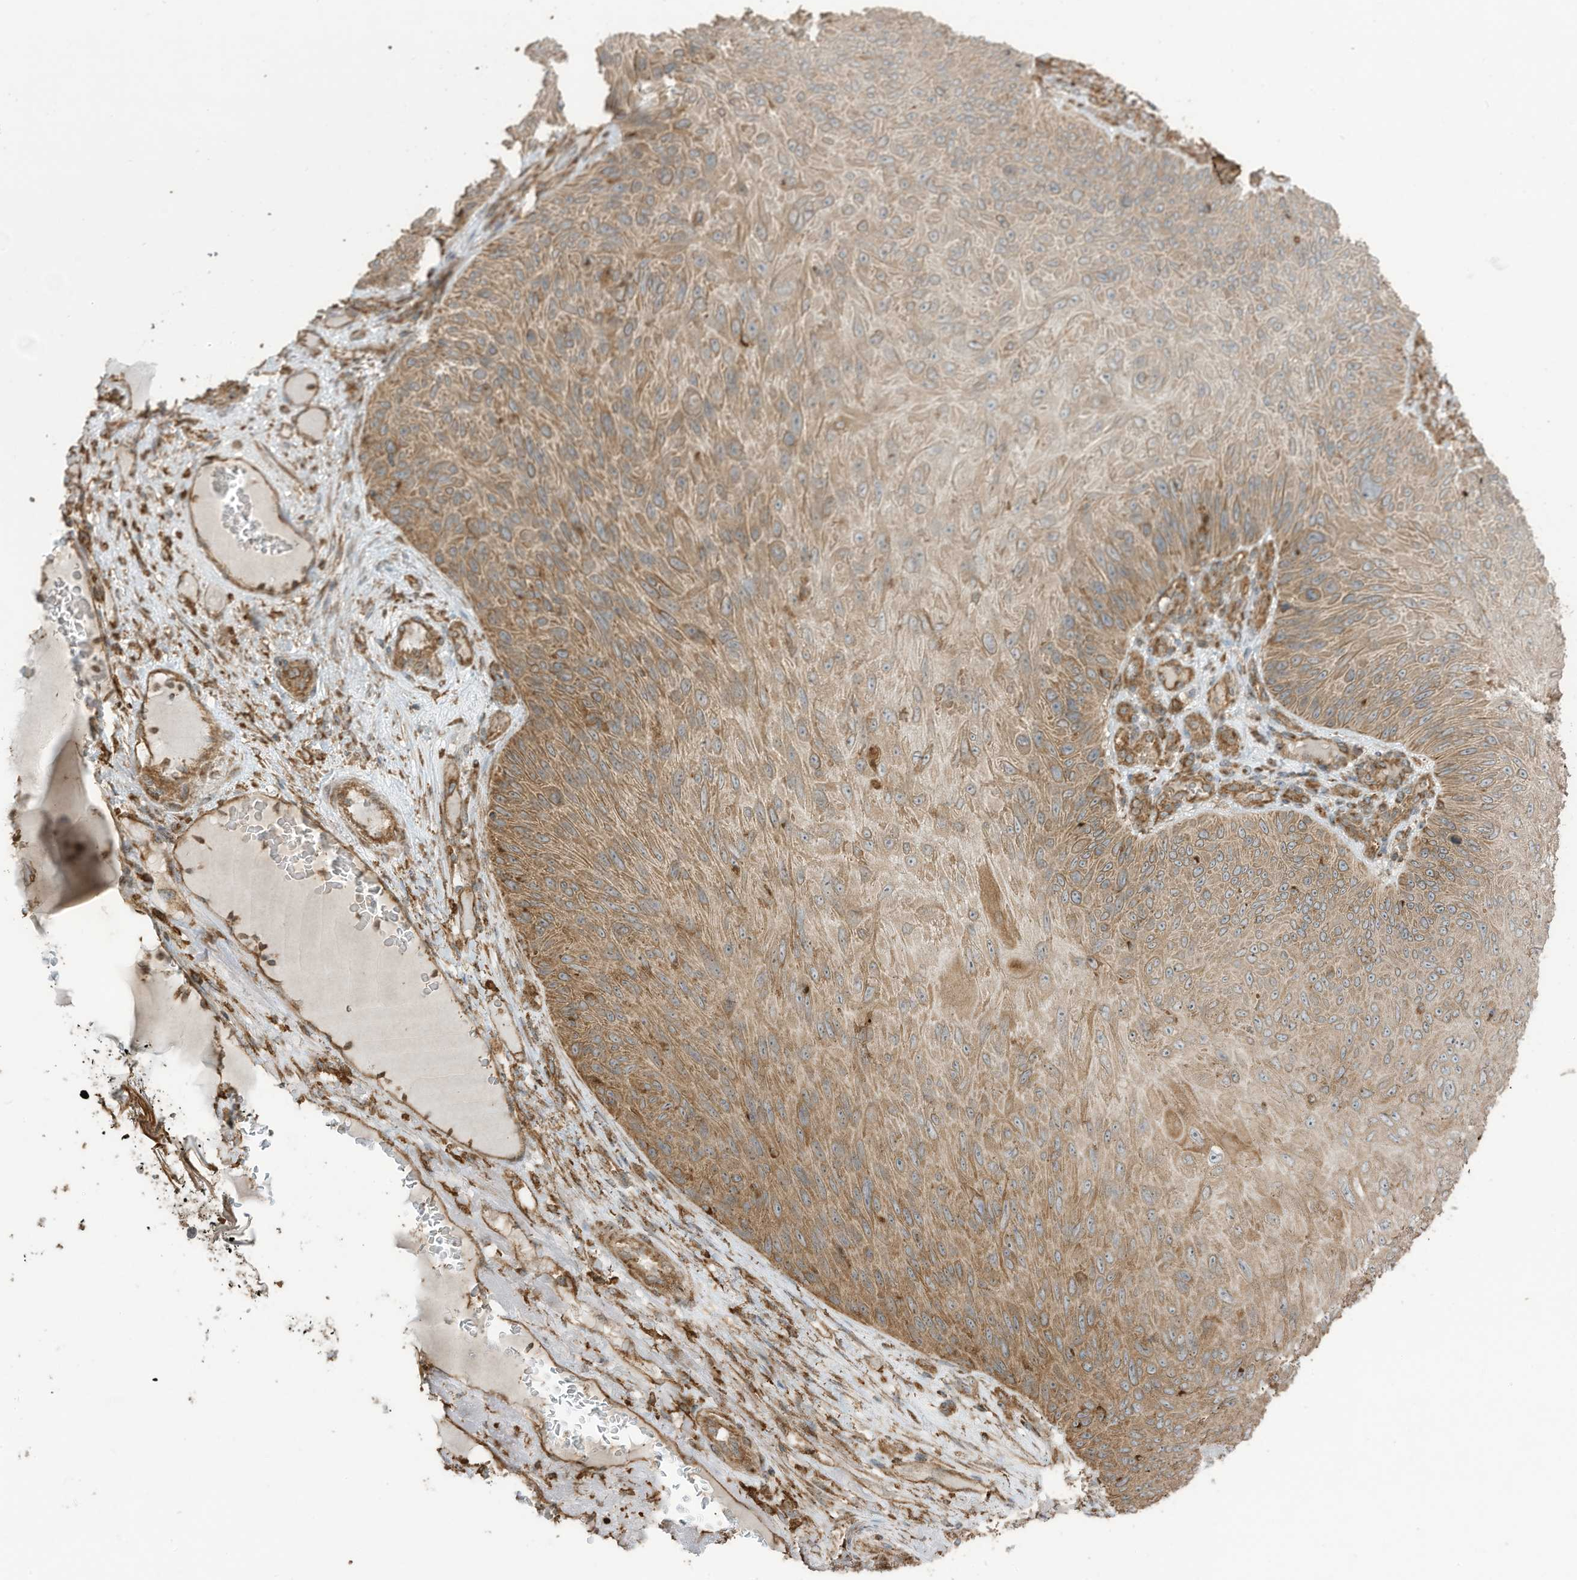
{"staining": {"intensity": "moderate", "quantity": "25%-75%", "location": "cytoplasmic/membranous"}, "tissue": "skin cancer", "cell_type": "Tumor cells", "image_type": "cancer", "snomed": [{"axis": "morphology", "description": "Squamous cell carcinoma, NOS"}, {"axis": "topography", "description": "Skin"}], "caption": "This image demonstrates IHC staining of skin squamous cell carcinoma, with medium moderate cytoplasmic/membranous positivity in about 25%-75% of tumor cells.", "gene": "CGAS", "patient": {"sex": "female", "age": 88}}